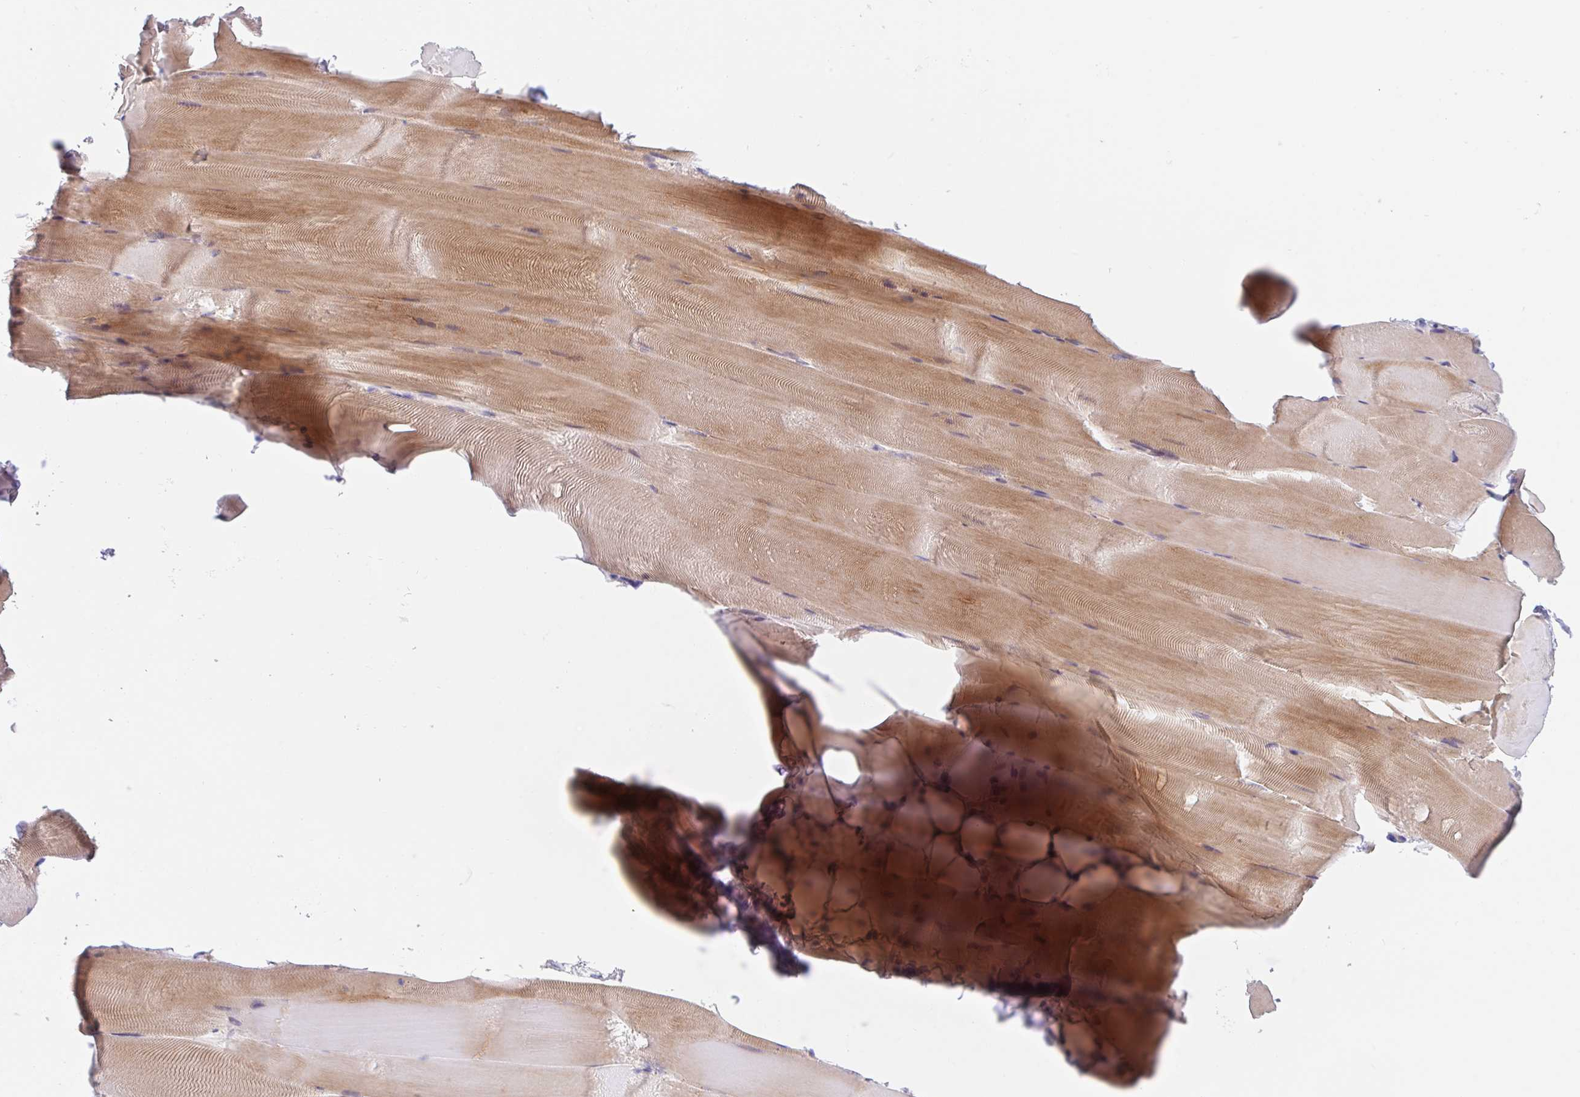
{"staining": {"intensity": "moderate", "quantity": ">75%", "location": "cytoplasmic/membranous"}, "tissue": "skeletal muscle", "cell_type": "Myocytes", "image_type": "normal", "snomed": [{"axis": "morphology", "description": "Normal tissue, NOS"}, {"axis": "topography", "description": "Skeletal muscle"}], "caption": "Immunohistochemical staining of normal human skeletal muscle exhibits >75% levels of moderate cytoplasmic/membranous protein expression in approximately >75% of myocytes.", "gene": "TMEM86A", "patient": {"sex": "female", "age": 64}}